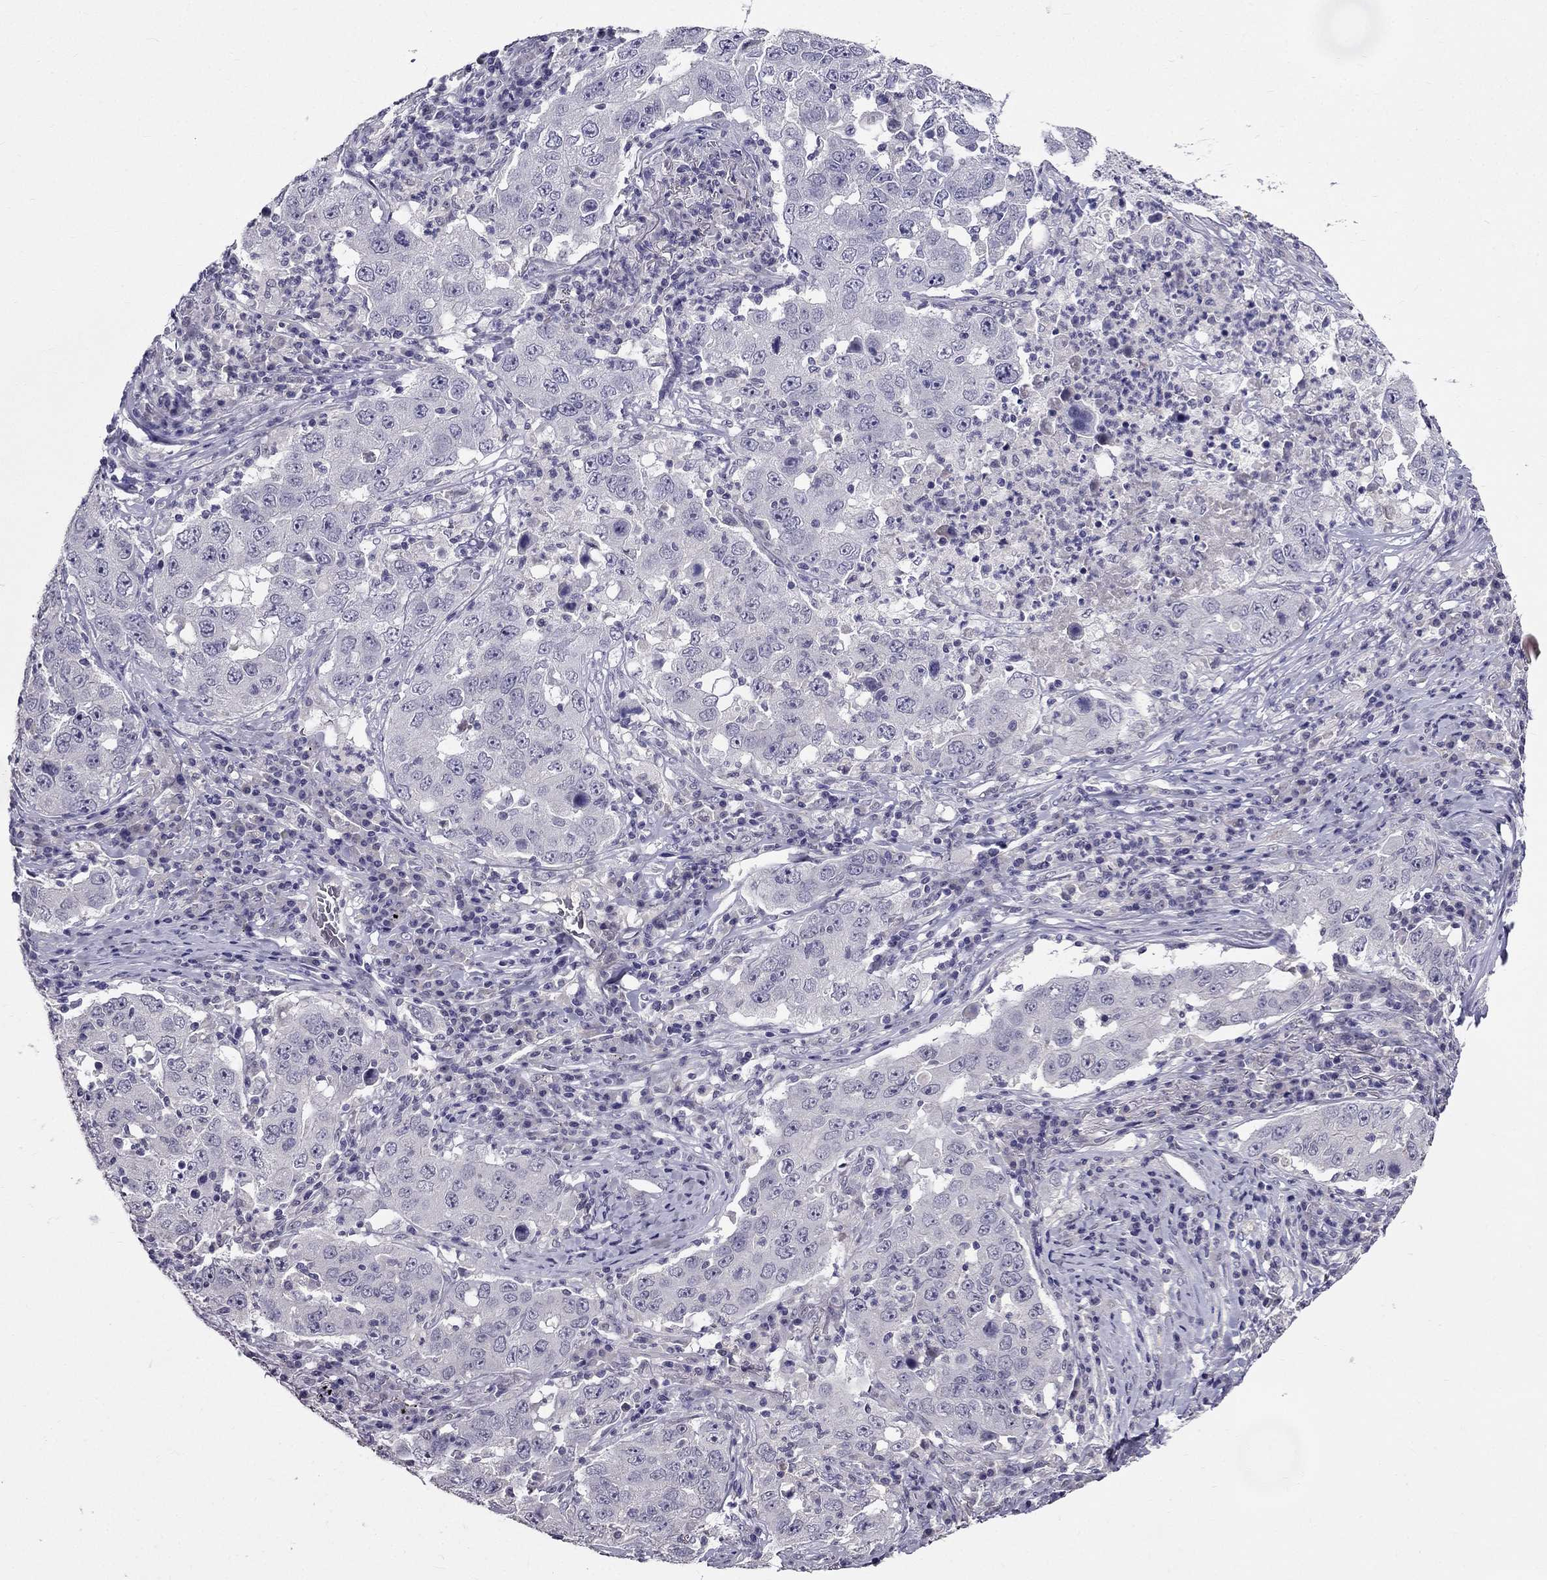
{"staining": {"intensity": "negative", "quantity": "none", "location": "none"}, "tissue": "lung cancer", "cell_type": "Tumor cells", "image_type": "cancer", "snomed": [{"axis": "morphology", "description": "Adenocarcinoma, NOS"}, {"axis": "topography", "description": "Lung"}], "caption": "A high-resolution image shows IHC staining of adenocarcinoma (lung), which shows no significant expression in tumor cells. Brightfield microscopy of immunohistochemistry stained with DAB (brown) and hematoxylin (blue), captured at high magnification.", "gene": "DUSP15", "patient": {"sex": "male", "age": 73}}